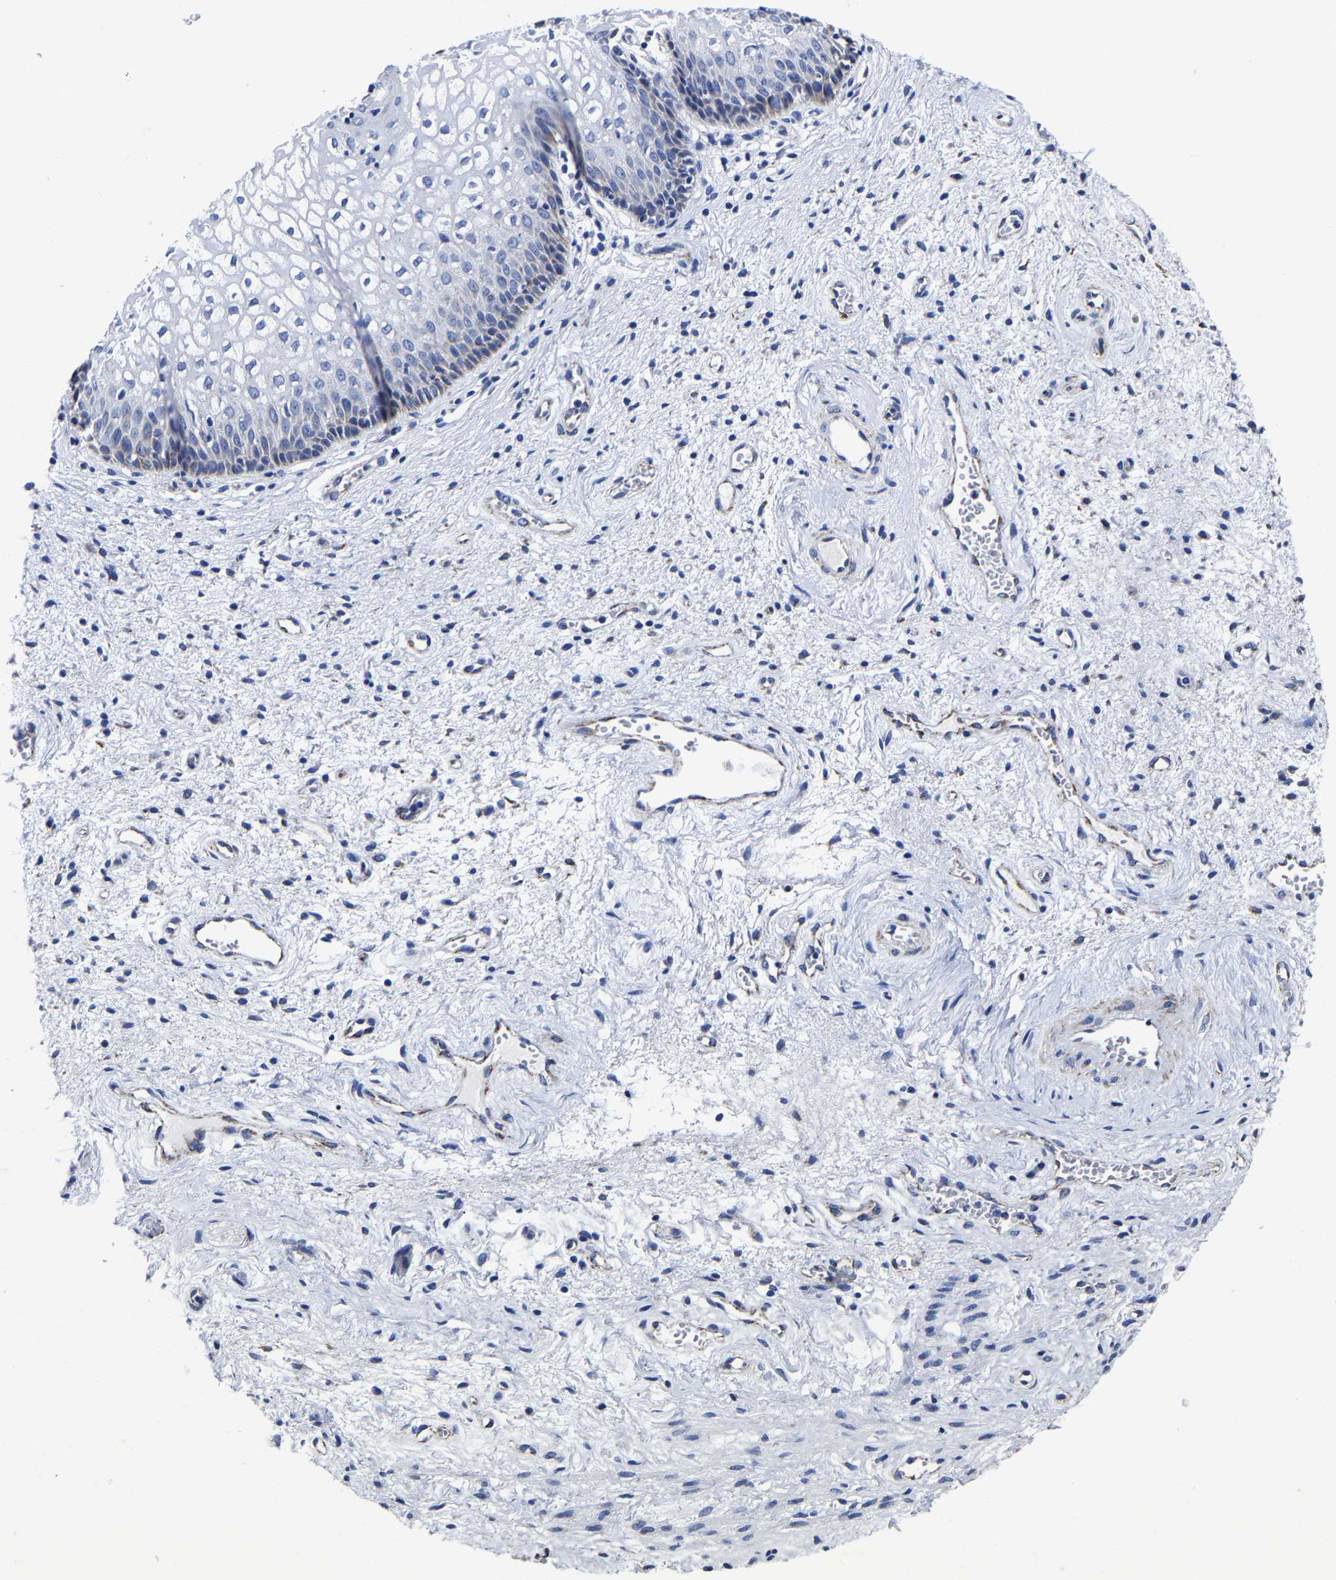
{"staining": {"intensity": "moderate", "quantity": "<25%", "location": "cytoplasmic/membranous"}, "tissue": "vagina", "cell_type": "Squamous epithelial cells", "image_type": "normal", "snomed": [{"axis": "morphology", "description": "Normal tissue, NOS"}, {"axis": "topography", "description": "Vagina"}], "caption": "A low amount of moderate cytoplasmic/membranous expression is present in approximately <25% of squamous epithelial cells in normal vagina.", "gene": "AASS", "patient": {"sex": "female", "age": 34}}